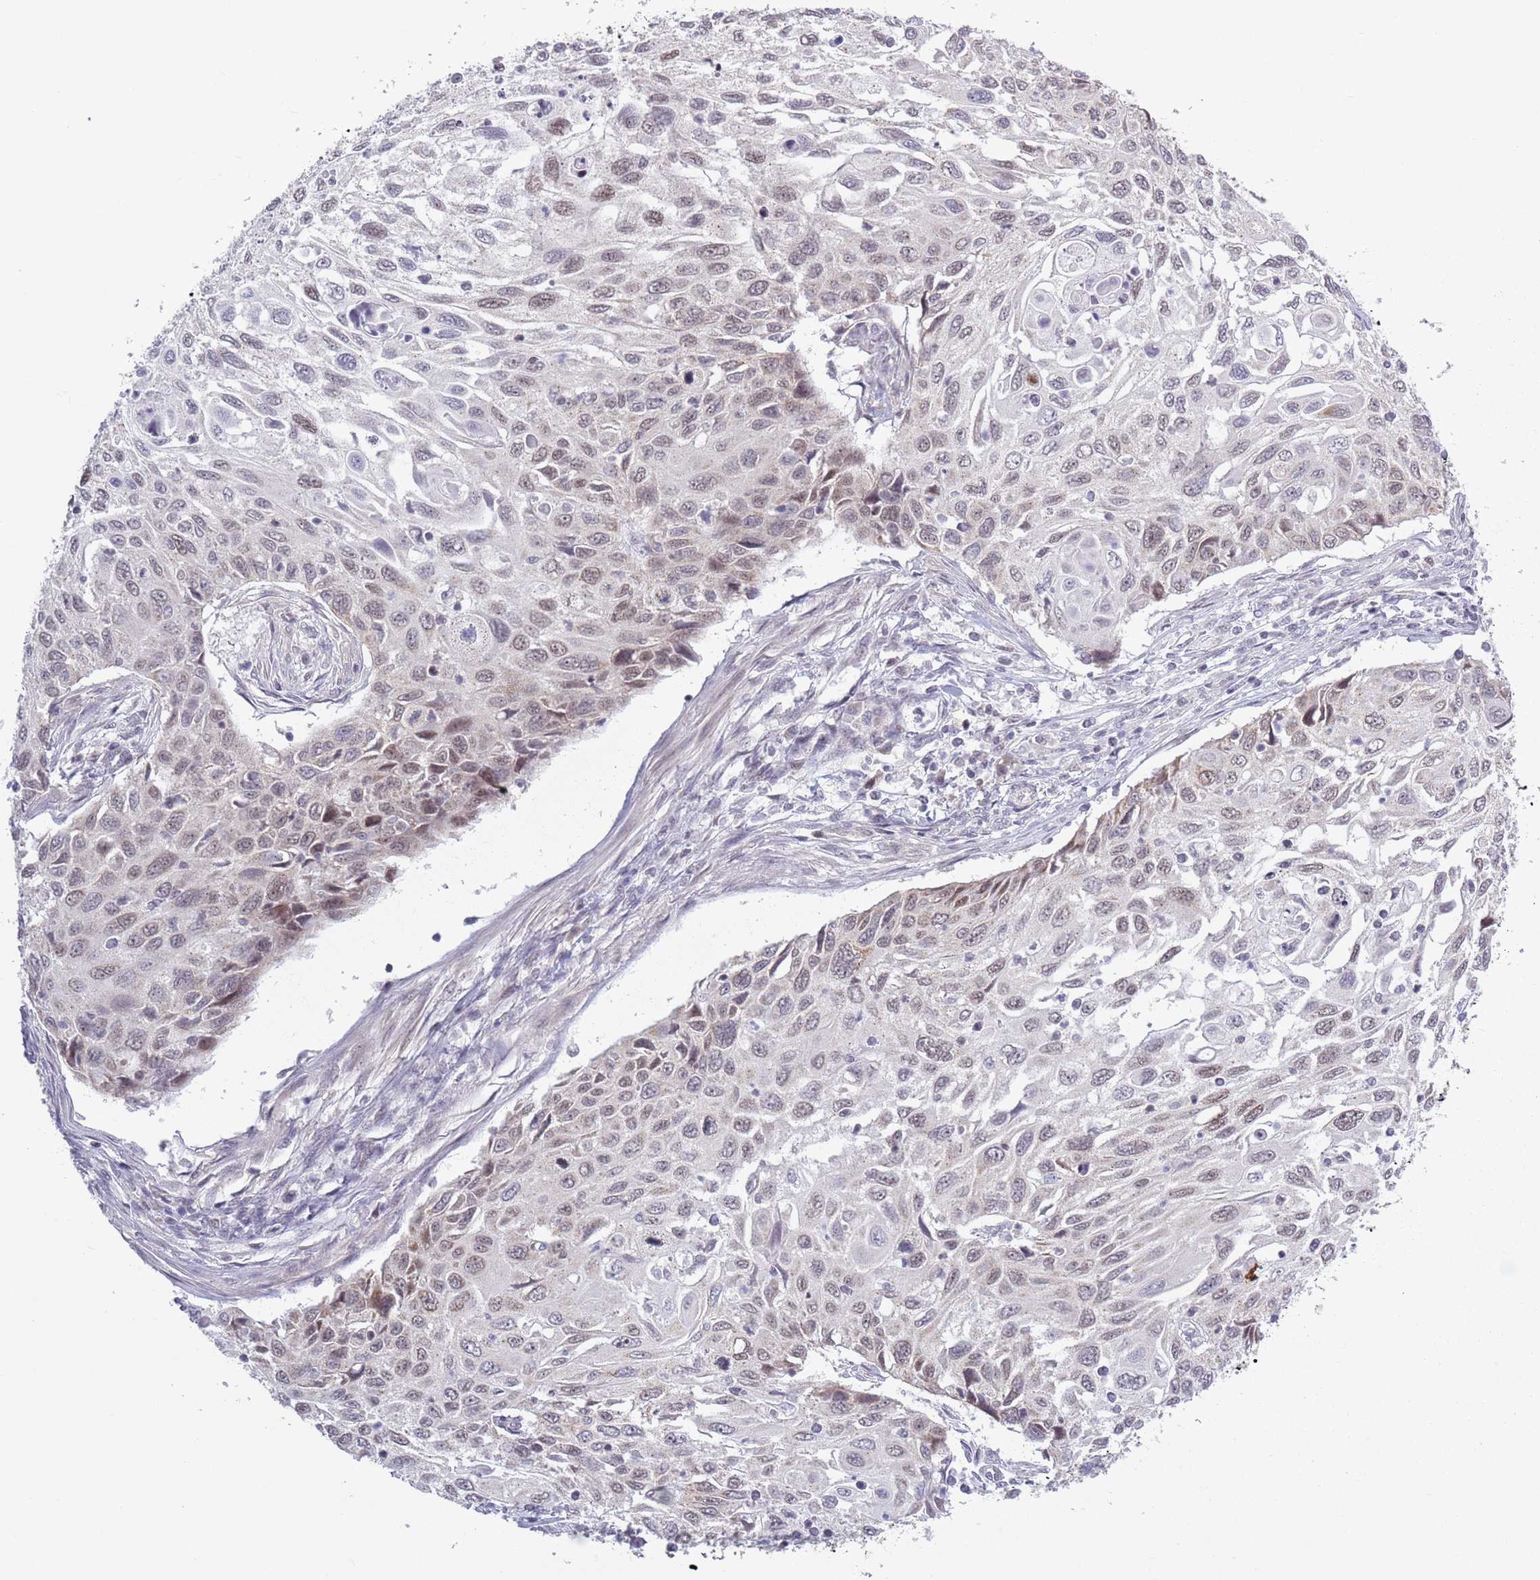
{"staining": {"intensity": "moderate", "quantity": "<25%", "location": "nuclear"}, "tissue": "cervical cancer", "cell_type": "Tumor cells", "image_type": "cancer", "snomed": [{"axis": "morphology", "description": "Squamous cell carcinoma, NOS"}, {"axis": "topography", "description": "Cervix"}], "caption": "A brown stain shows moderate nuclear positivity of a protein in cervical squamous cell carcinoma tumor cells. The staining was performed using DAB, with brown indicating positive protein expression. Nuclei are stained blue with hematoxylin.", "gene": "MRPL34", "patient": {"sex": "female", "age": 70}}